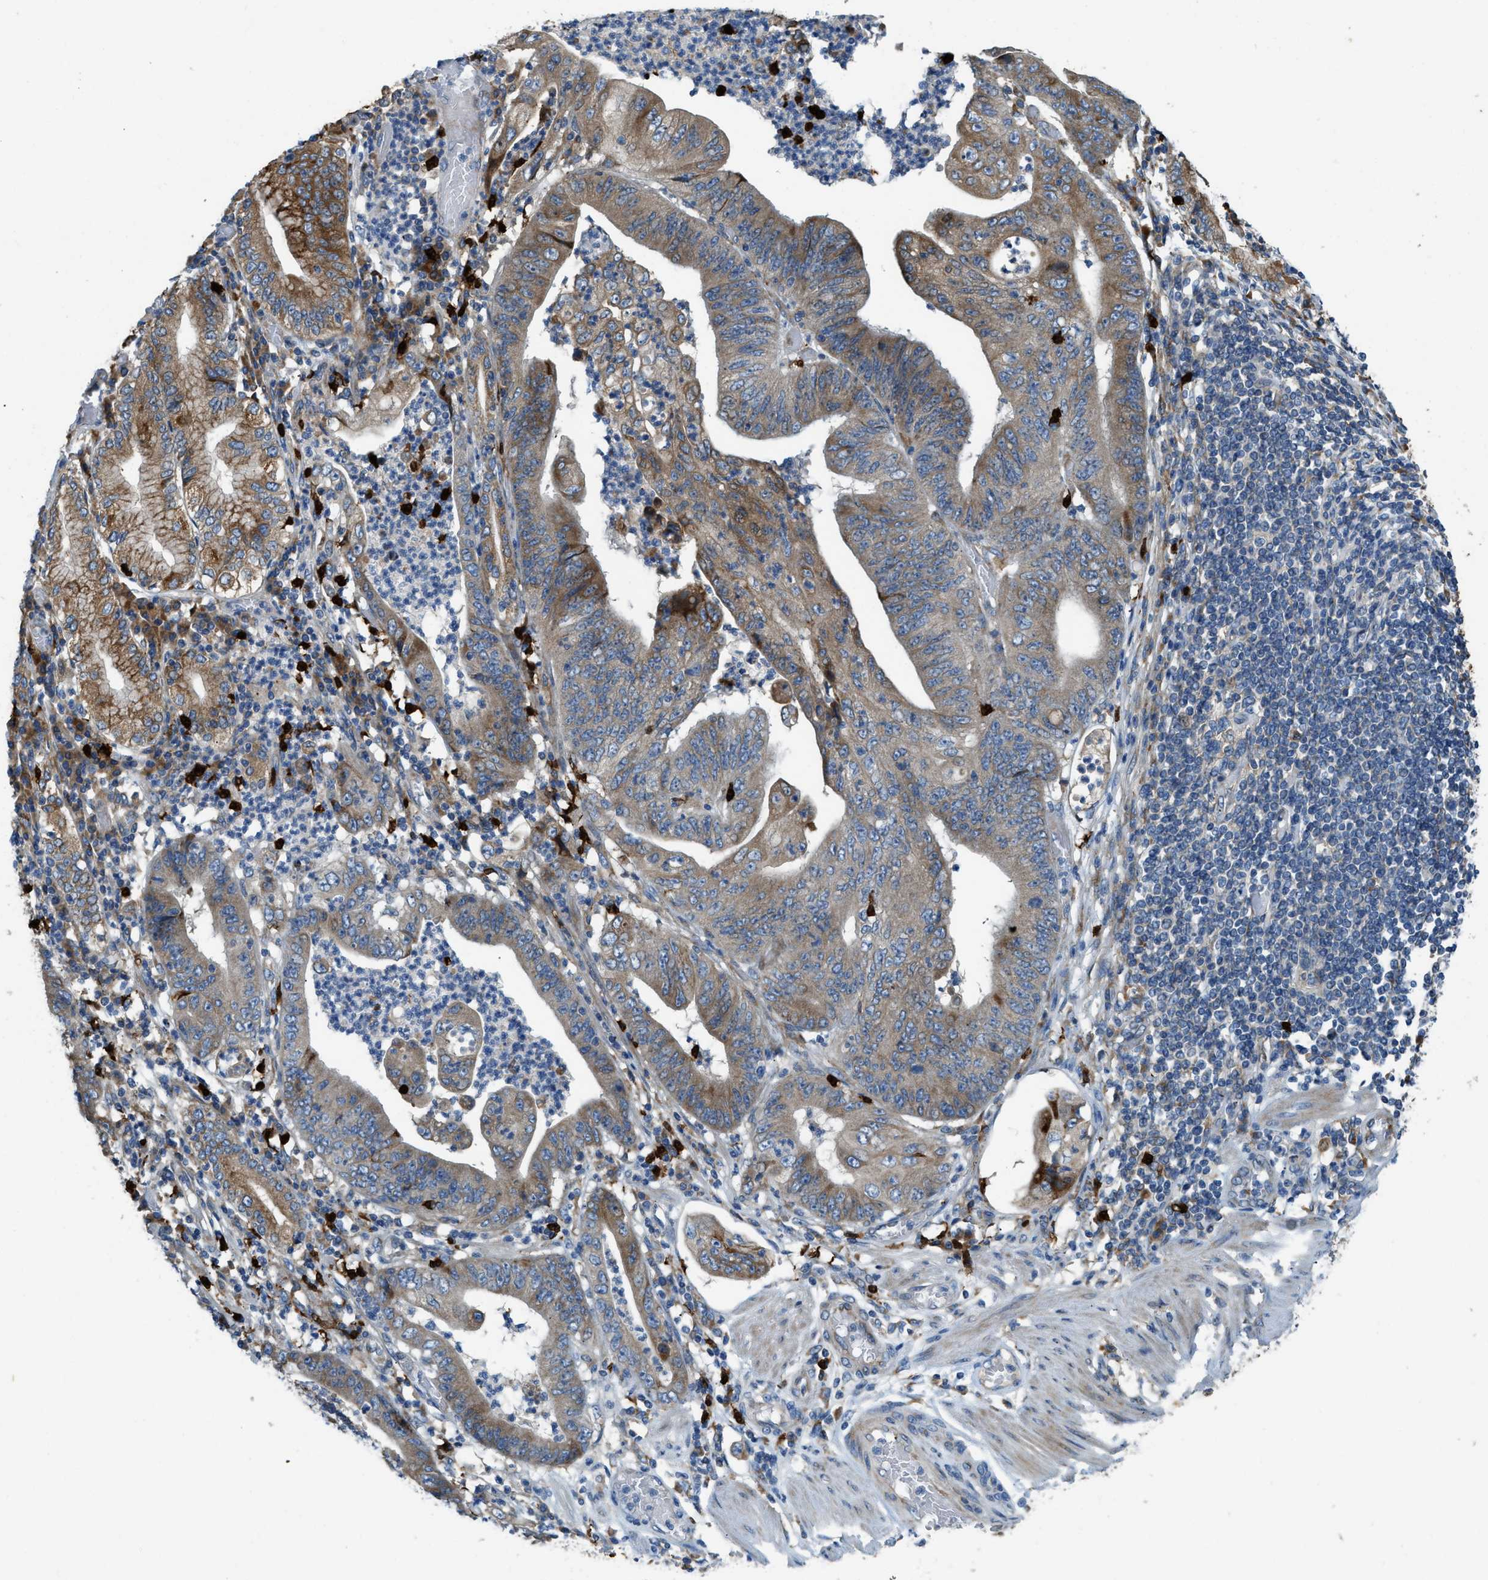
{"staining": {"intensity": "moderate", "quantity": ">75%", "location": "cytoplasmic/membranous"}, "tissue": "stomach cancer", "cell_type": "Tumor cells", "image_type": "cancer", "snomed": [{"axis": "morphology", "description": "Adenocarcinoma, NOS"}, {"axis": "topography", "description": "Stomach"}], "caption": "DAB (3,3'-diaminobenzidine) immunohistochemical staining of stomach cancer (adenocarcinoma) displays moderate cytoplasmic/membranous protein staining in approximately >75% of tumor cells. (DAB = brown stain, brightfield microscopy at high magnification).", "gene": "TMEM68", "patient": {"sex": "female", "age": 73}}